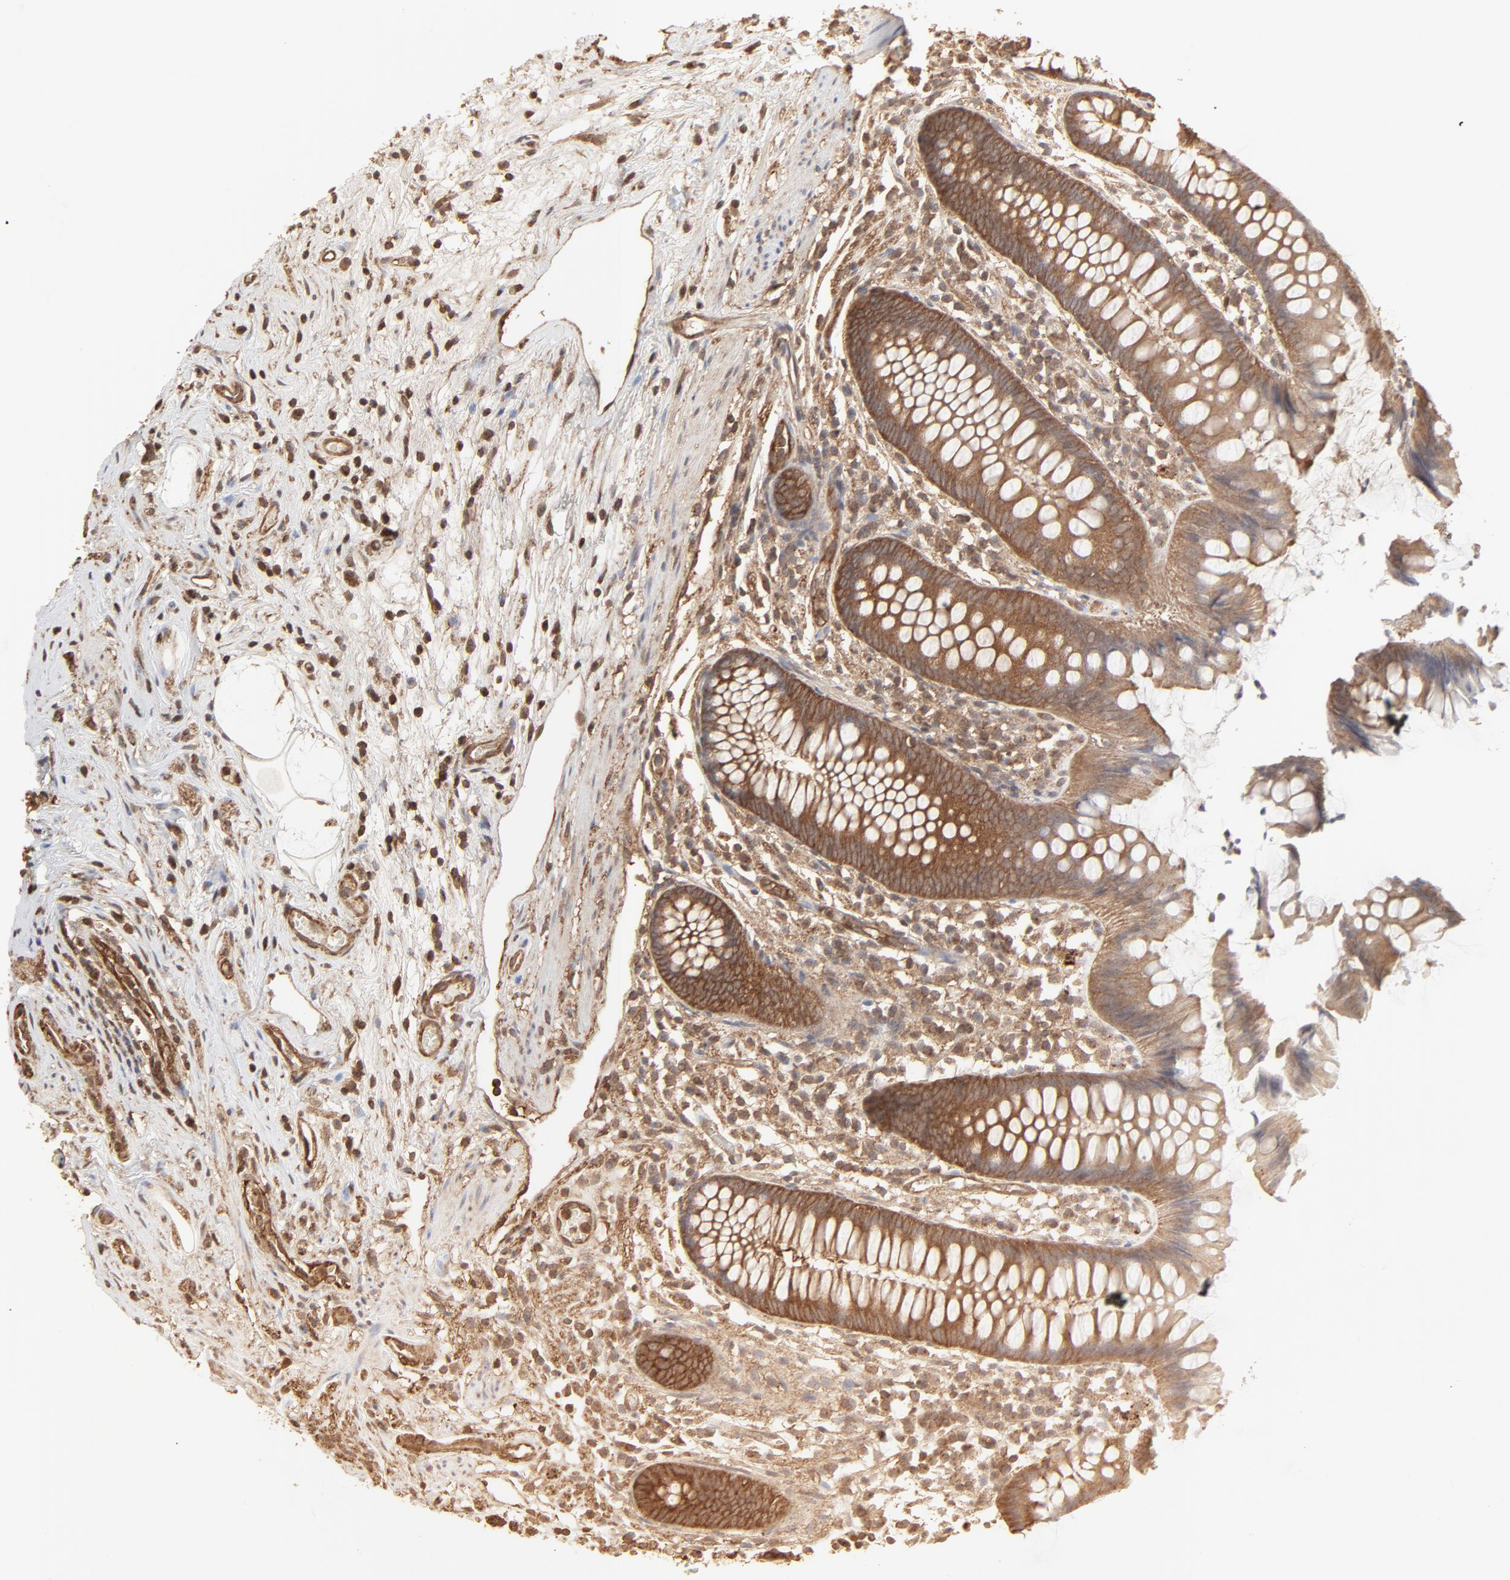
{"staining": {"intensity": "moderate", "quantity": ">75%", "location": "cytoplasmic/membranous"}, "tissue": "appendix", "cell_type": "Glandular cells", "image_type": "normal", "snomed": [{"axis": "morphology", "description": "Normal tissue, NOS"}, {"axis": "topography", "description": "Appendix"}], "caption": "Immunohistochemical staining of benign appendix demonstrates >75% levels of moderate cytoplasmic/membranous protein staining in approximately >75% of glandular cells. Using DAB (3,3'-diaminobenzidine) (brown) and hematoxylin (blue) stains, captured at high magnification using brightfield microscopy.", "gene": "PPP2CA", "patient": {"sex": "male", "age": 38}}